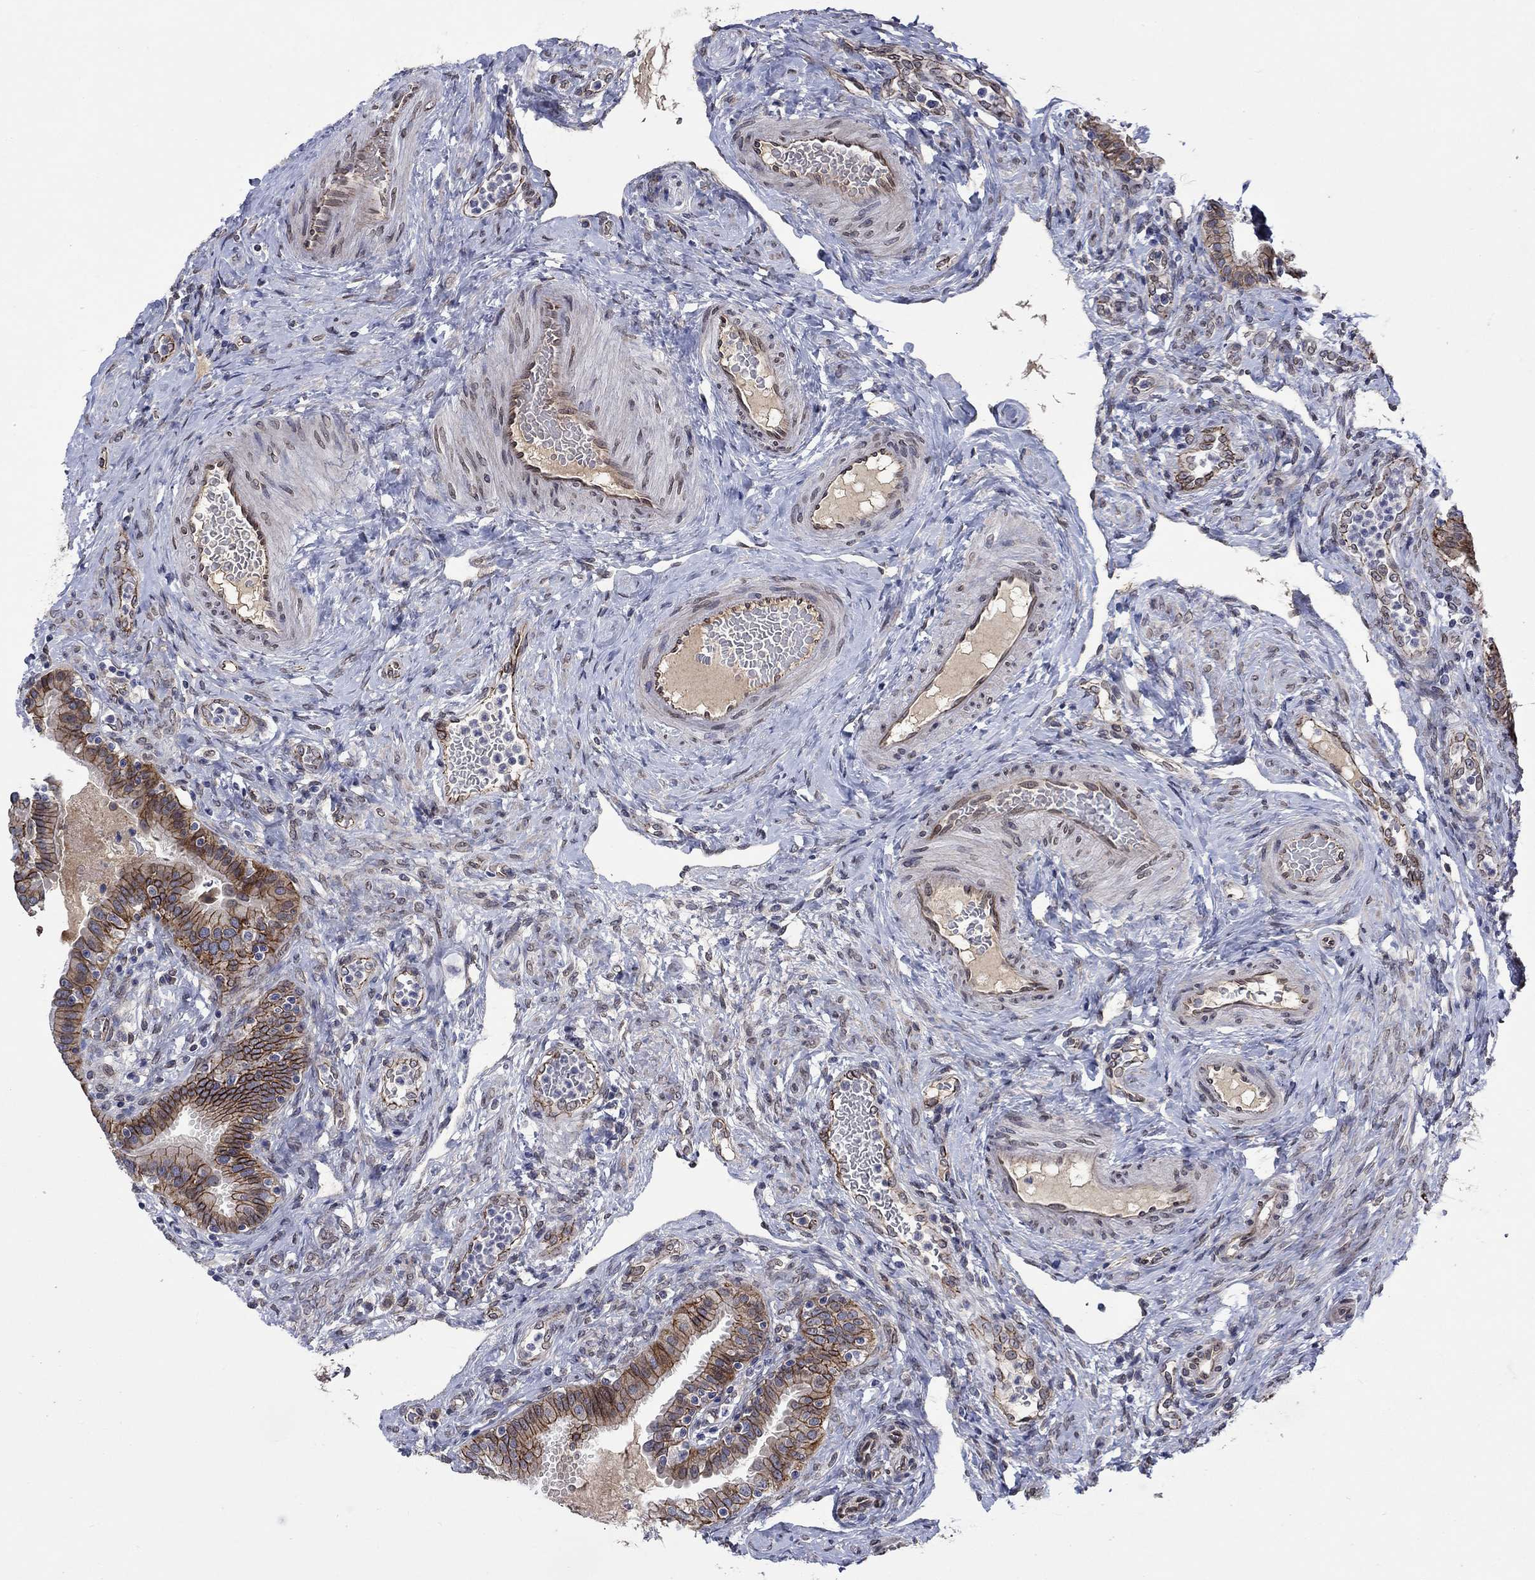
{"staining": {"intensity": "moderate", "quantity": ">75%", "location": "cytoplasmic/membranous"}, "tissue": "fallopian tube", "cell_type": "Glandular cells", "image_type": "normal", "snomed": [{"axis": "morphology", "description": "Normal tissue, NOS"}, {"axis": "topography", "description": "Fallopian tube"}, {"axis": "topography", "description": "Ovary"}], "caption": "Normal fallopian tube was stained to show a protein in brown. There is medium levels of moderate cytoplasmic/membranous positivity in approximately >75% of glandular cells.", "gene": "EMC9", "patient": {"sex": "female", "age": 41}}